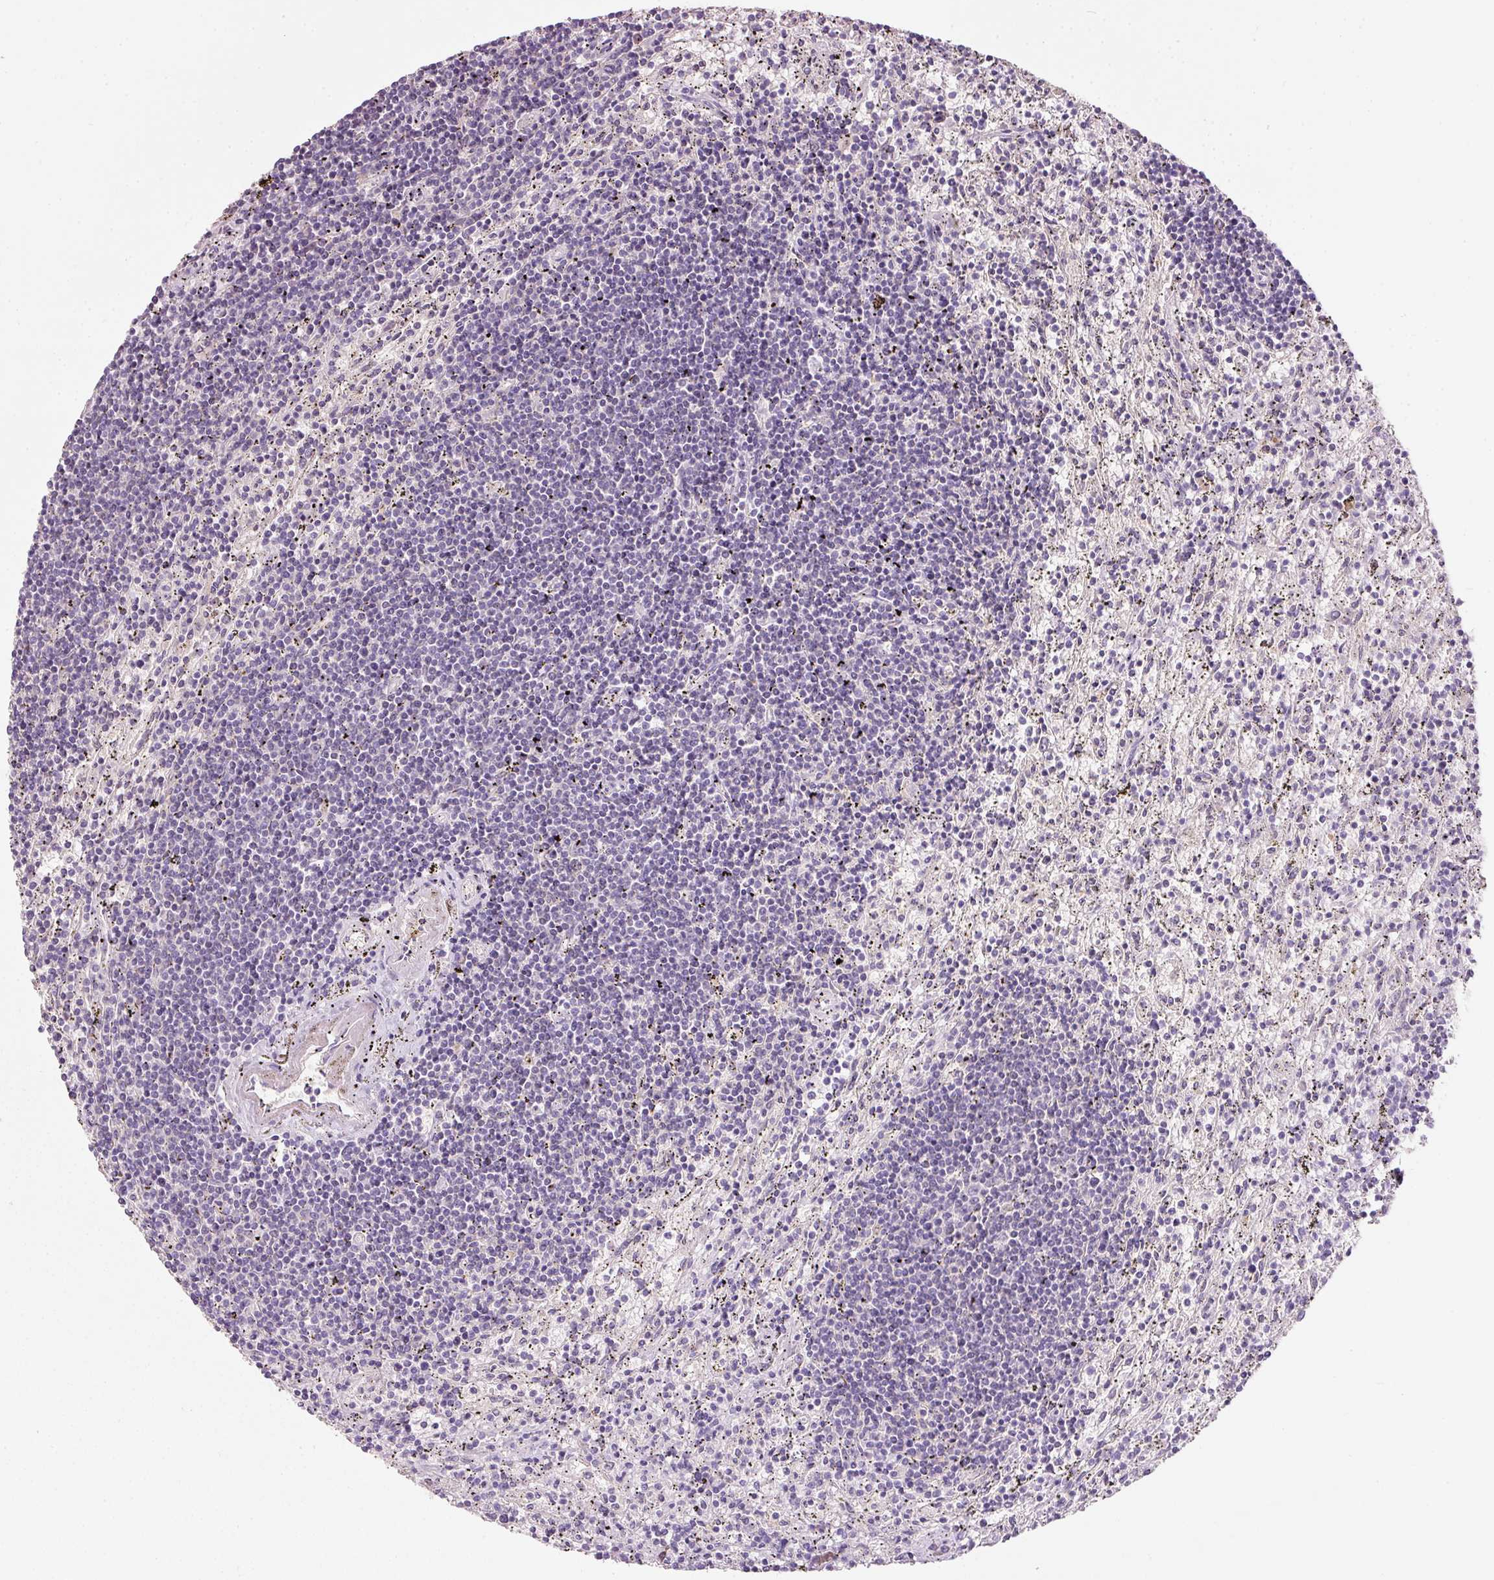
{"staining": {"intensity": "negative", "quantity": "none", "location": "none"}, "tissue": "lymphoma", "cell_type": "Tumor cells", "image_type": "cancer", "snomed": [{"axis": "morphology", "description": "Malignant lymphoma, non-Hodgkin's type, Low grade"}, {"axis": "topography", "description": "Spleen"}], "caption": "This is an IHC micrograph of malignant lymphoma, non-Hodgkin's type (low-grade). There is no expression in tumor cells.", "gene": "TMEM37", "patient": {"sex": "male", "age": 76}}